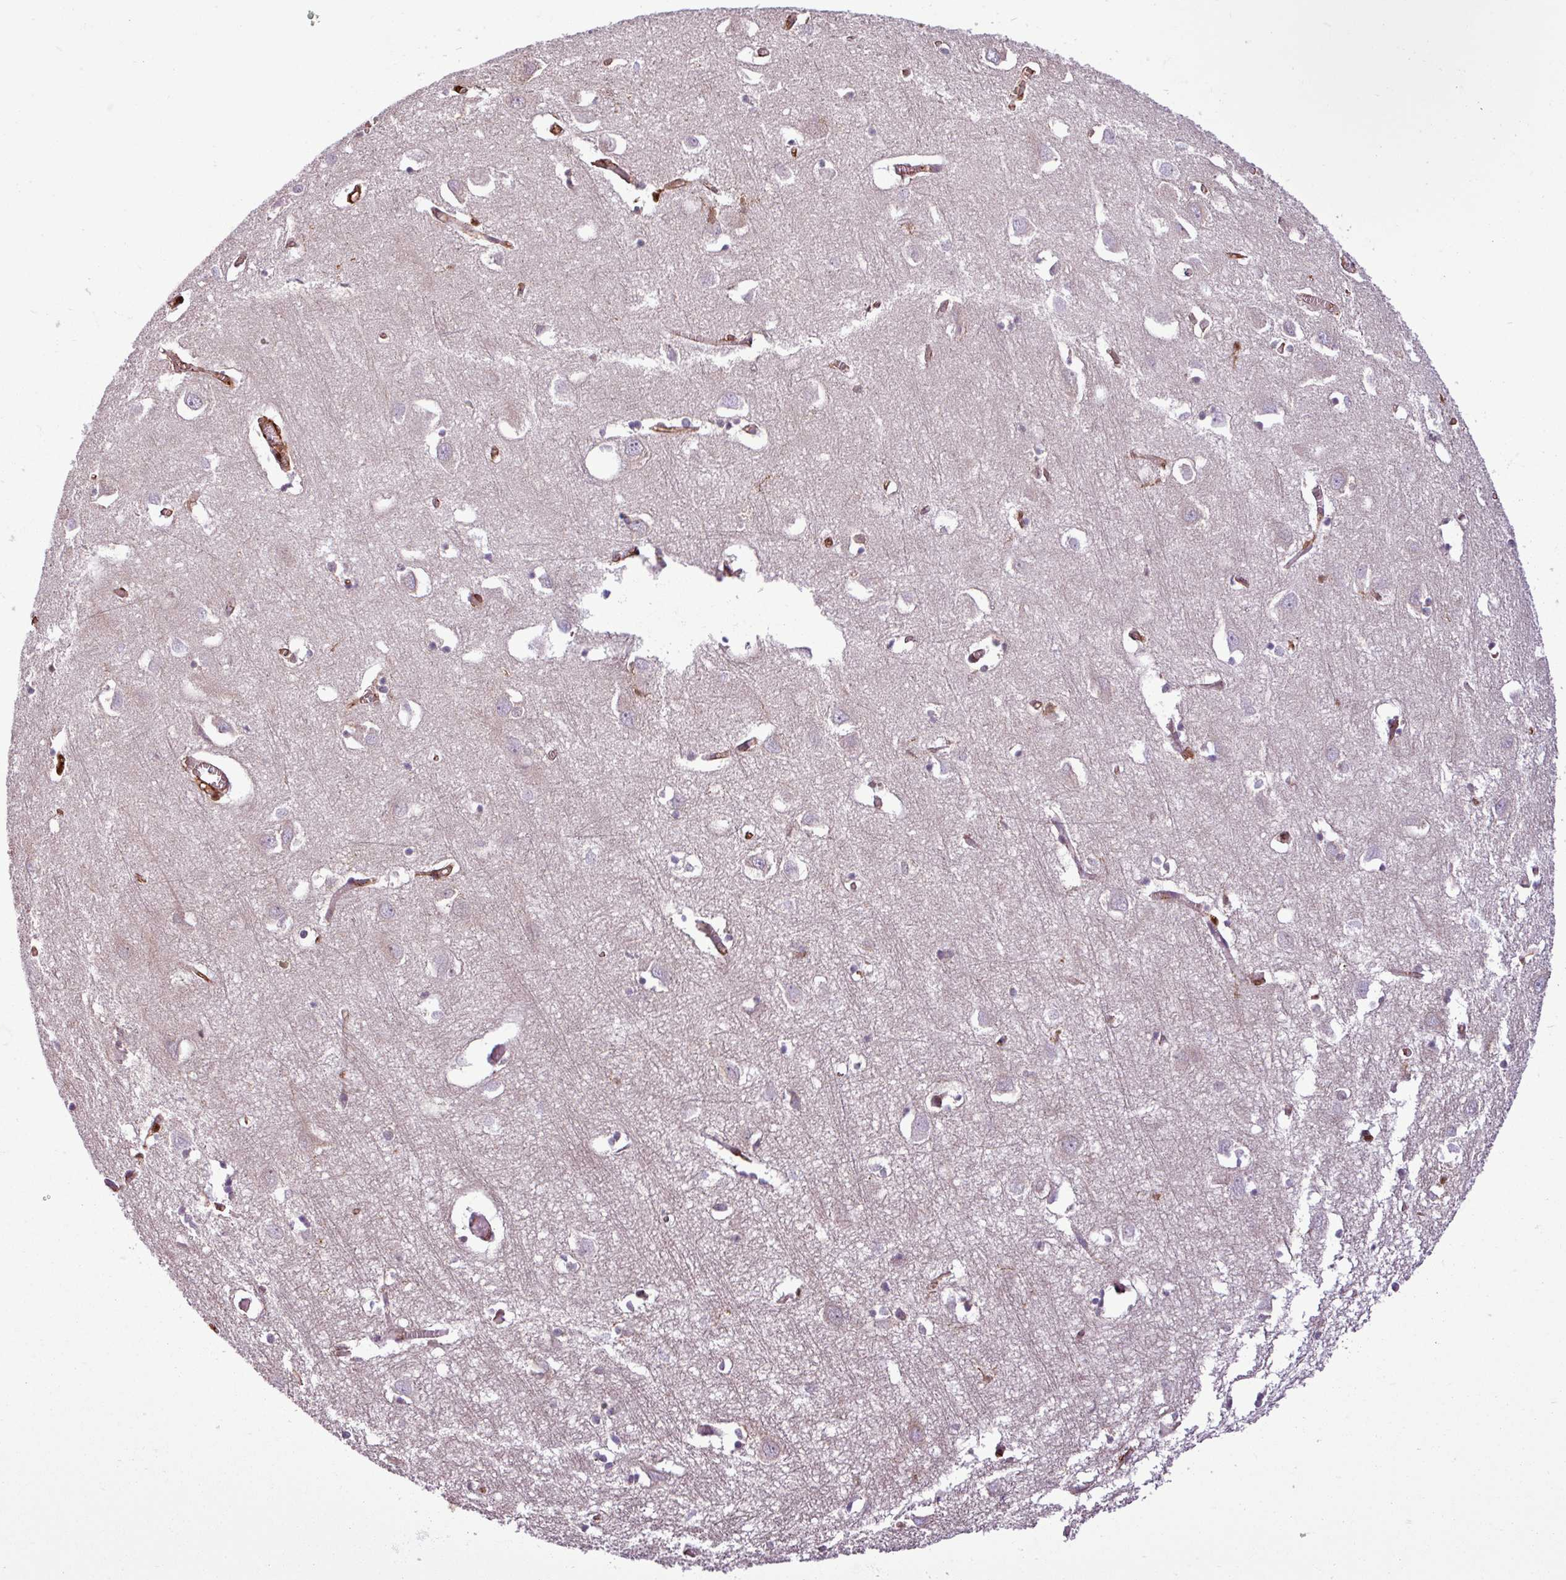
{"staining": {"intensity": "moderate", "quantity": ">75%", "location": "cytoplasmic/membranous"}, "tissue": "cerebral cortex", "cell_type": "Endothelial cells", "image_type": "normal", "snomed": [{"axis": "morphology", "description": "Normal tissue, NOS"}, {"axis": "topography", "description": "Cerebral cortex"}], "caption": "Immunohistochemistry histopathology image of normal cerebral cortex stained for a protein (brown), which demonstrates medium levels of moderate cytoplasmic/membranous expression in about >75% of endothelial cells.", "gene": "PACSIN2", "patient": {"sex": "male", "age": 70}}